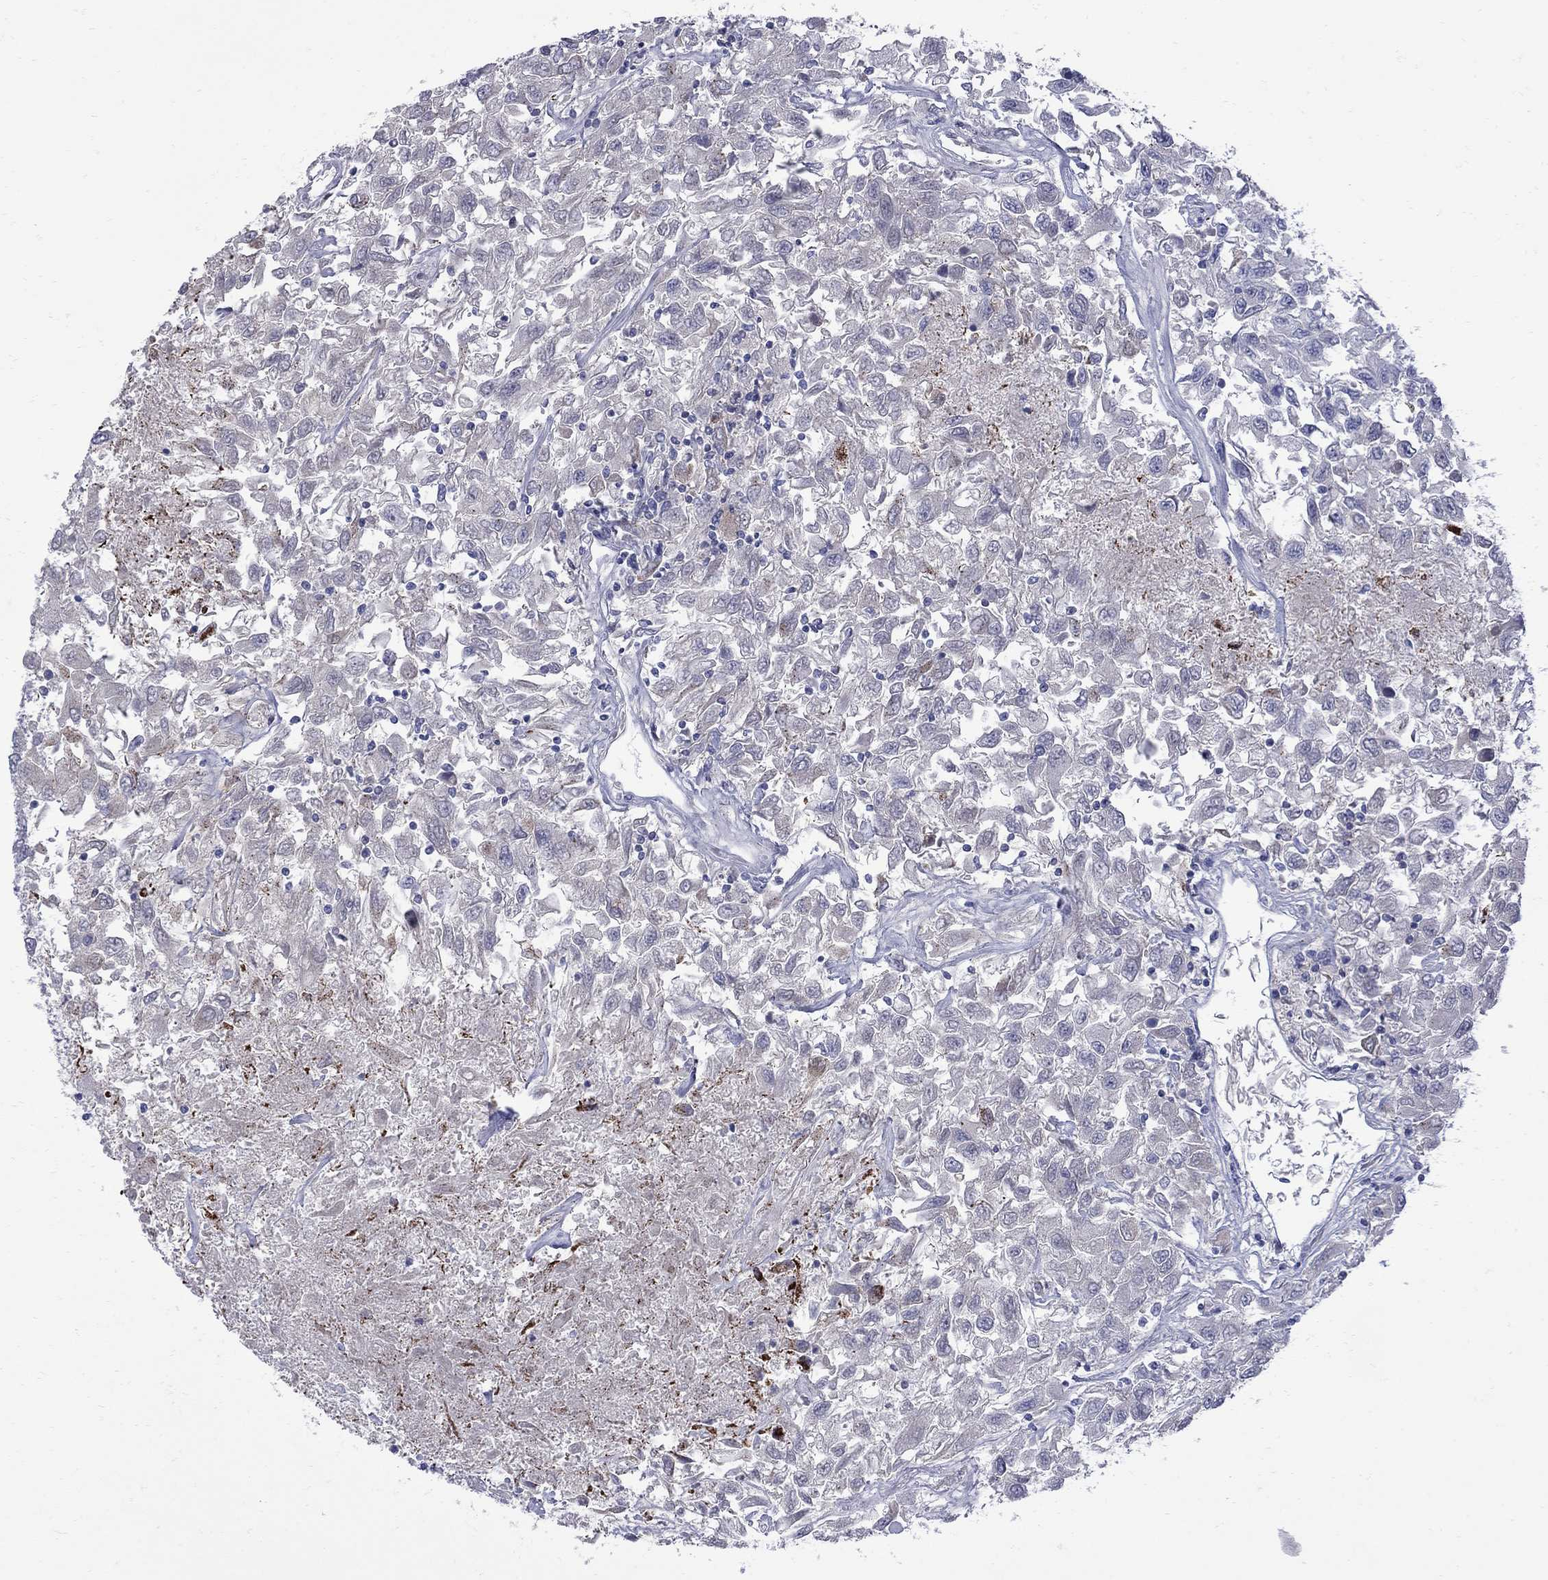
{"staining": {"intensity": "negative", "quantity": "none", "location": "none"}, "tissue": "renal cancer", "cell_type": "Tumor cells", "image_type": "cancer", "snomed": [{"axis": "morphology", "description": "Adenocarcinoma, NOS"}, {"axis": "topography", "description": "Kidney"}], "caption": "DAB (3,3'-diaminobenzidine) immunohistochemical staining of human renal cancer shows no significant expression in tumor cells. The staining was performed using DAB (3,3'-diaminobenzidine) to visualize the protein expression in brown, while the nuclei were stained in blue with hematoxylin (Magnification: 20x).", "gene": "SESTD1", "patient": {"sex": "female", "age": 76}}